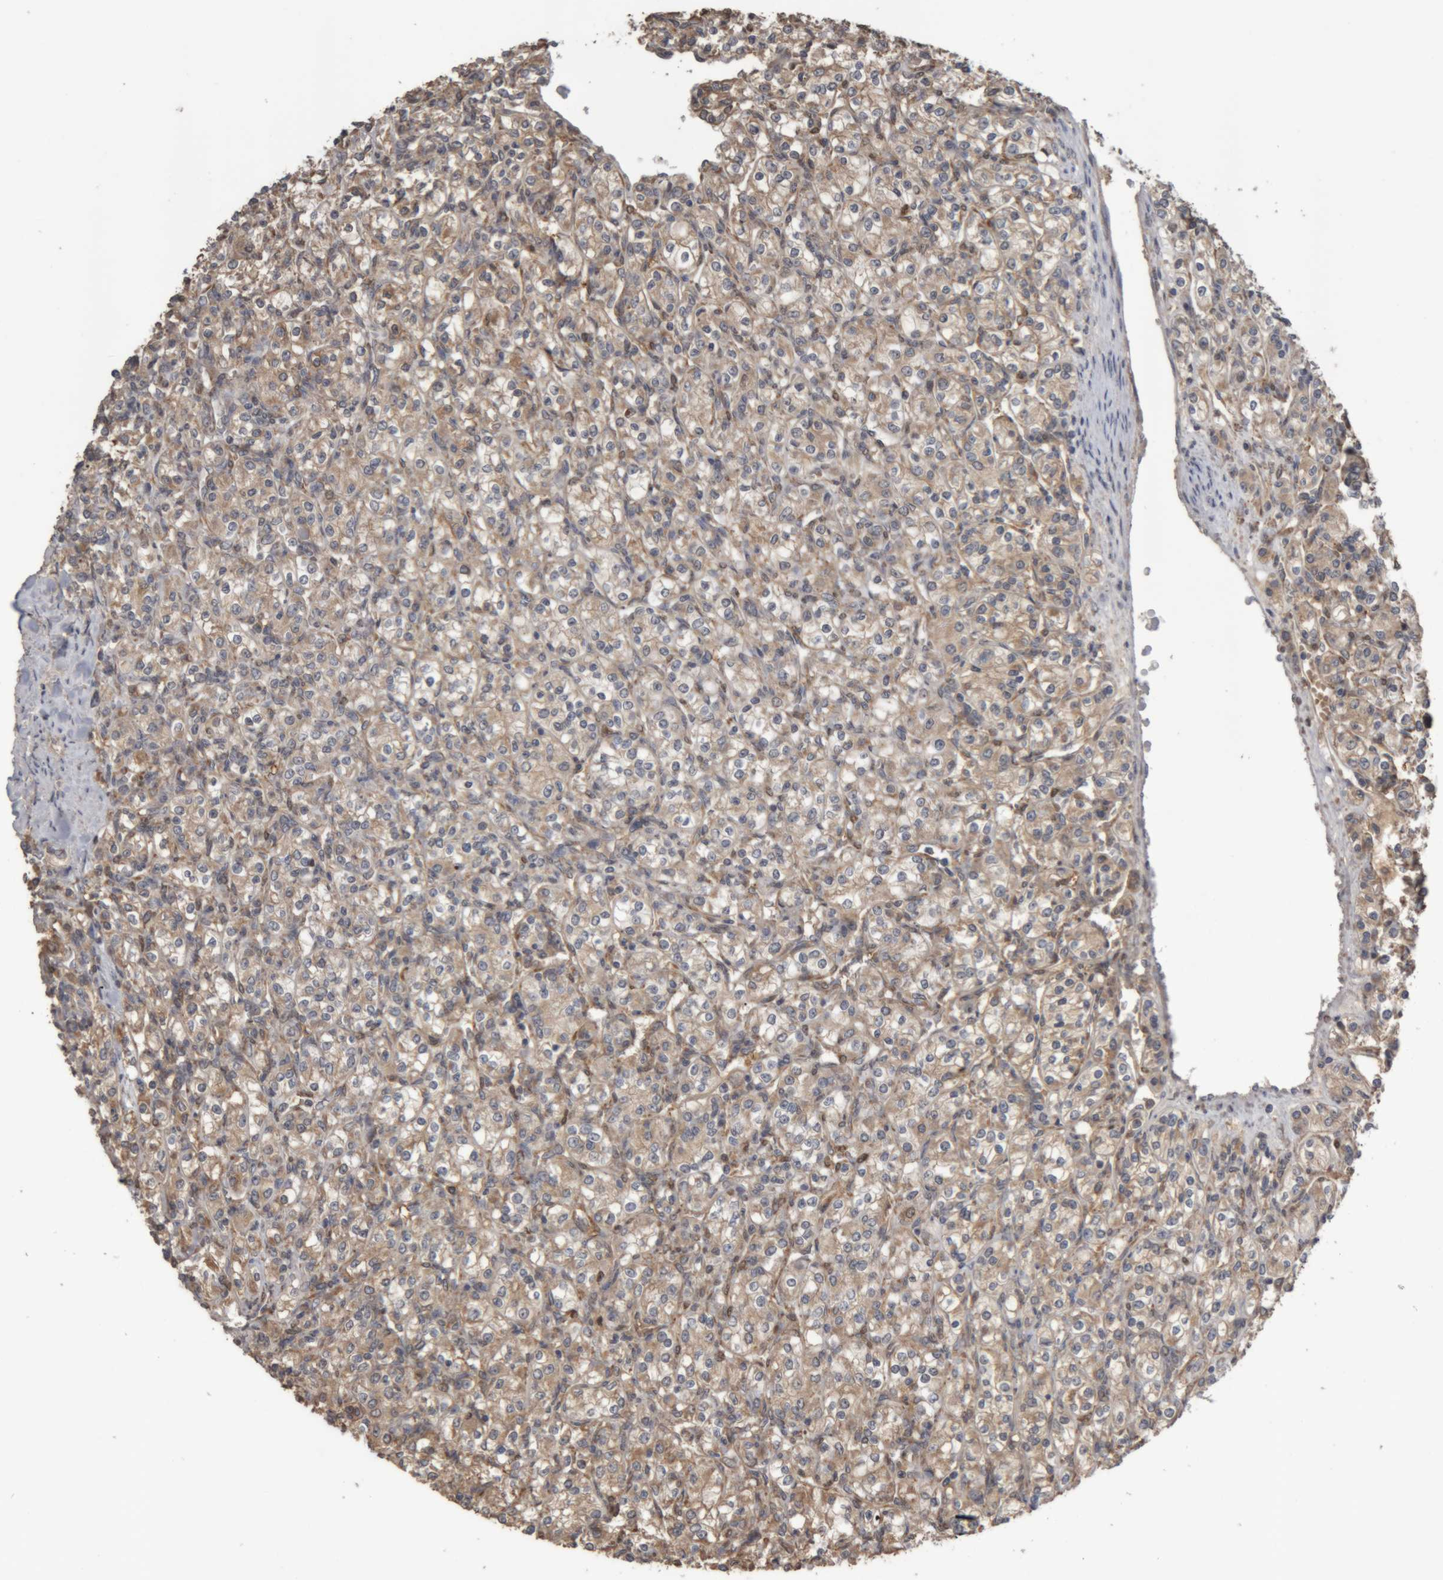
{"staining": {"intensity": "weak", "quantity": ">75%", "location": "cytoplasmic/membranous"}, "tissue": "renal cancer", "cell_type": "Tumor cells", "image_type": "cancer", "snomed": [{"axis": "morphology", "description": "Adenocarcinoma, NOS"}, {"axis": "topography", "description": "Kidney"}], "caption": "Human adenocarcinoma (renal) stained with a protein marker displays weak staining in tumor cells.", "gene": "TMED7", "patient": {"sex": "male", "age": 77}}